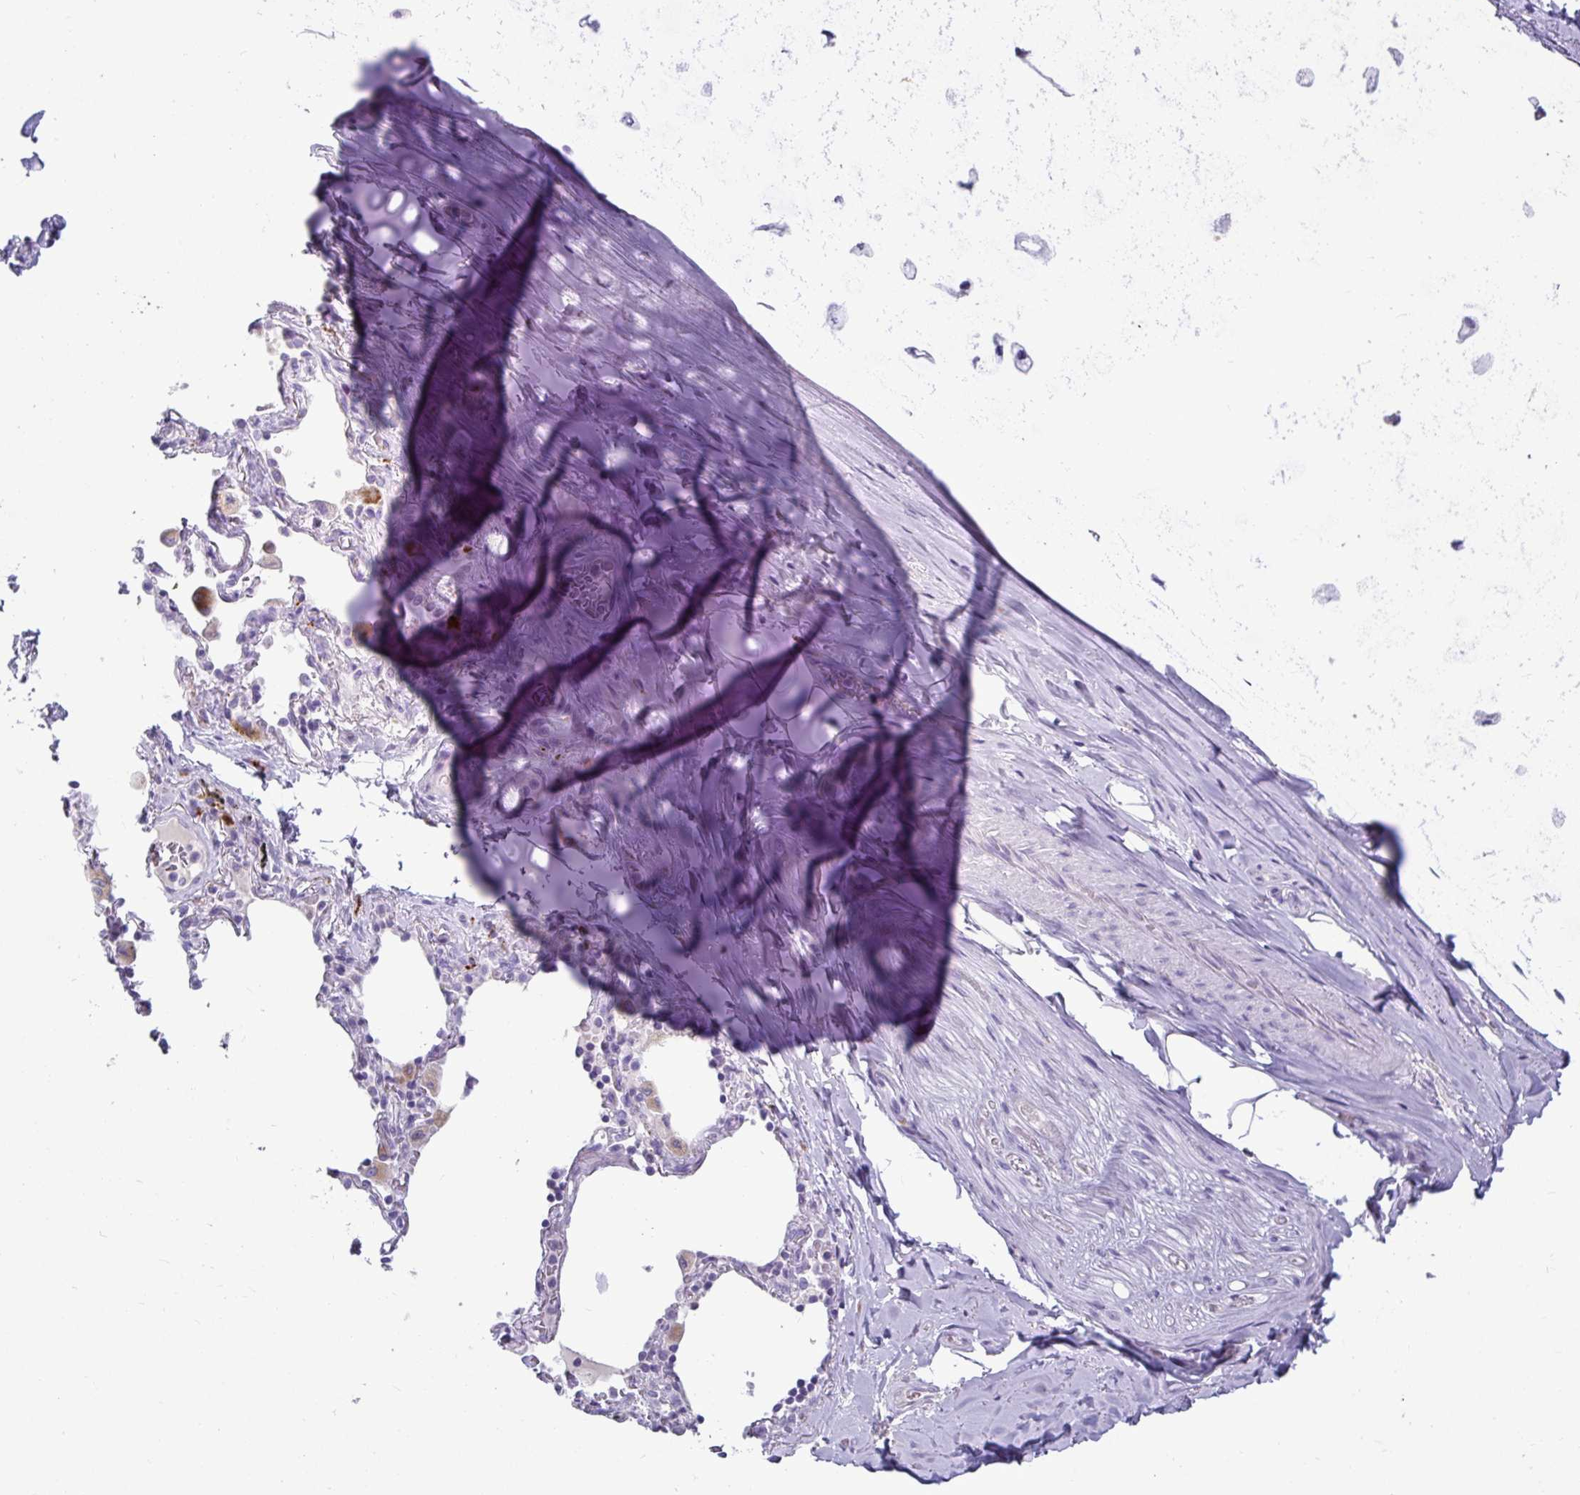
{"staining": {"intensity": "negative", "quantity": "none", "location": "none"}, "tissue": "adipose tissue", "cell_type": "Adipocytes", "image_type": "normal", "snomed": [{"axis": "morphology", "description": "Normal tissue, NOS"}, {"axis": "topography", "description": "Cartilage tissue"}, {"axis": "topography", "description": "Bronchus"}], "caption": "There is no significant expression in adipocytes of adipose tissue. The staining is performed using DAB brown chromogen with nuclei counter-stained in using hematoxylin.", "gene": "CTSZ", "patient": {"sex": "male", "age": 64}}